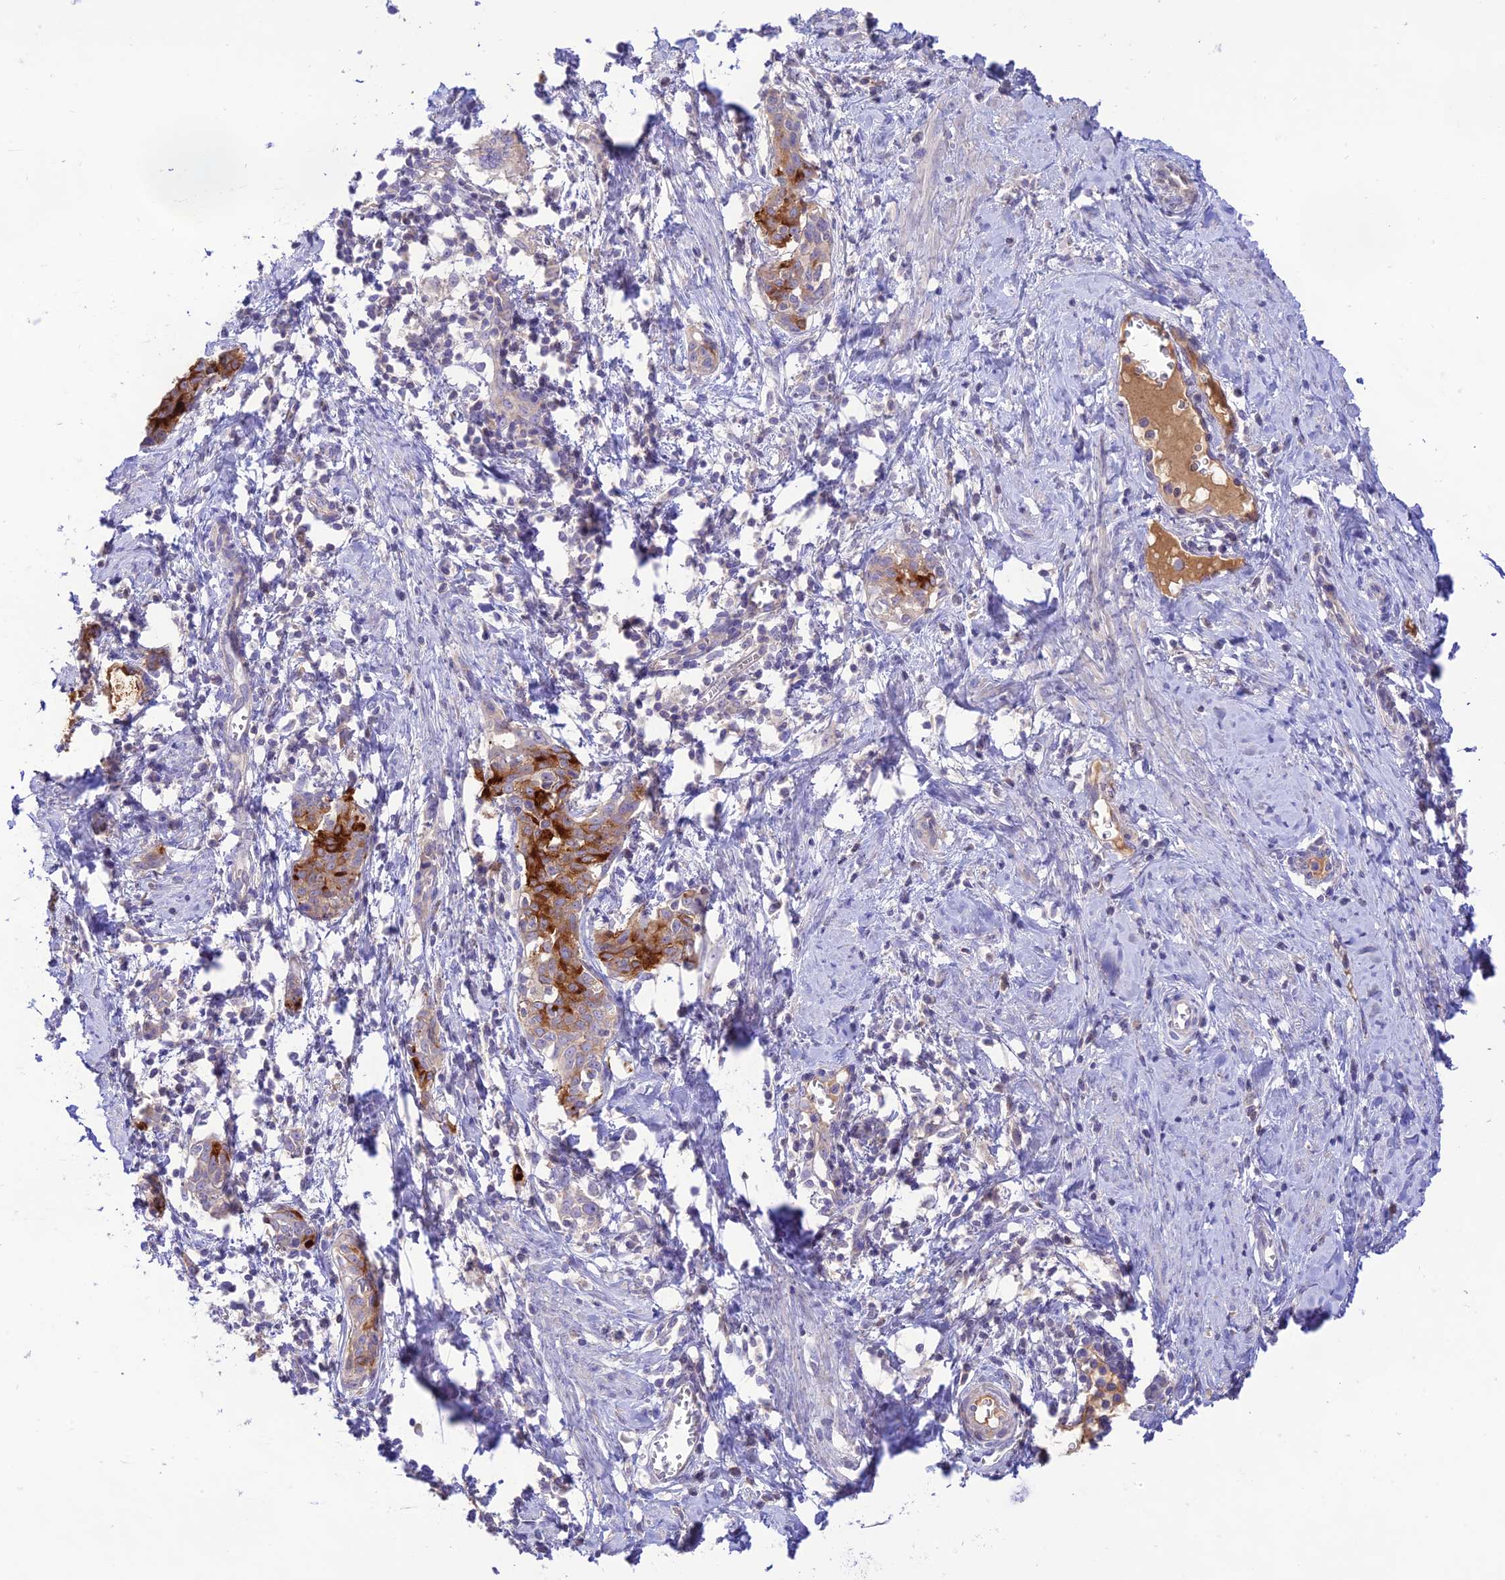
{"staining": {"intensity": "strong", "quantity": "25%-75%", "location": "cytoplasmic/membranous"}, "tissue": "cervical cancer", "cell_type": "Tumor cells", "image_type": "cancer", "snomed": [{"axis": "morphology", "description": "Squamous cell carcinoma, NOS"}, {"axis": "topography", "description": "Cervix"}], "caption": "Immunohistochemical staining of human cervical cancer exhibits strong cytoplasmic/membranous protein staining in approximately 25%-75% of tumor cells.", "gene": "NLRP9", "patient": {"sex": "female", "age": 52}}